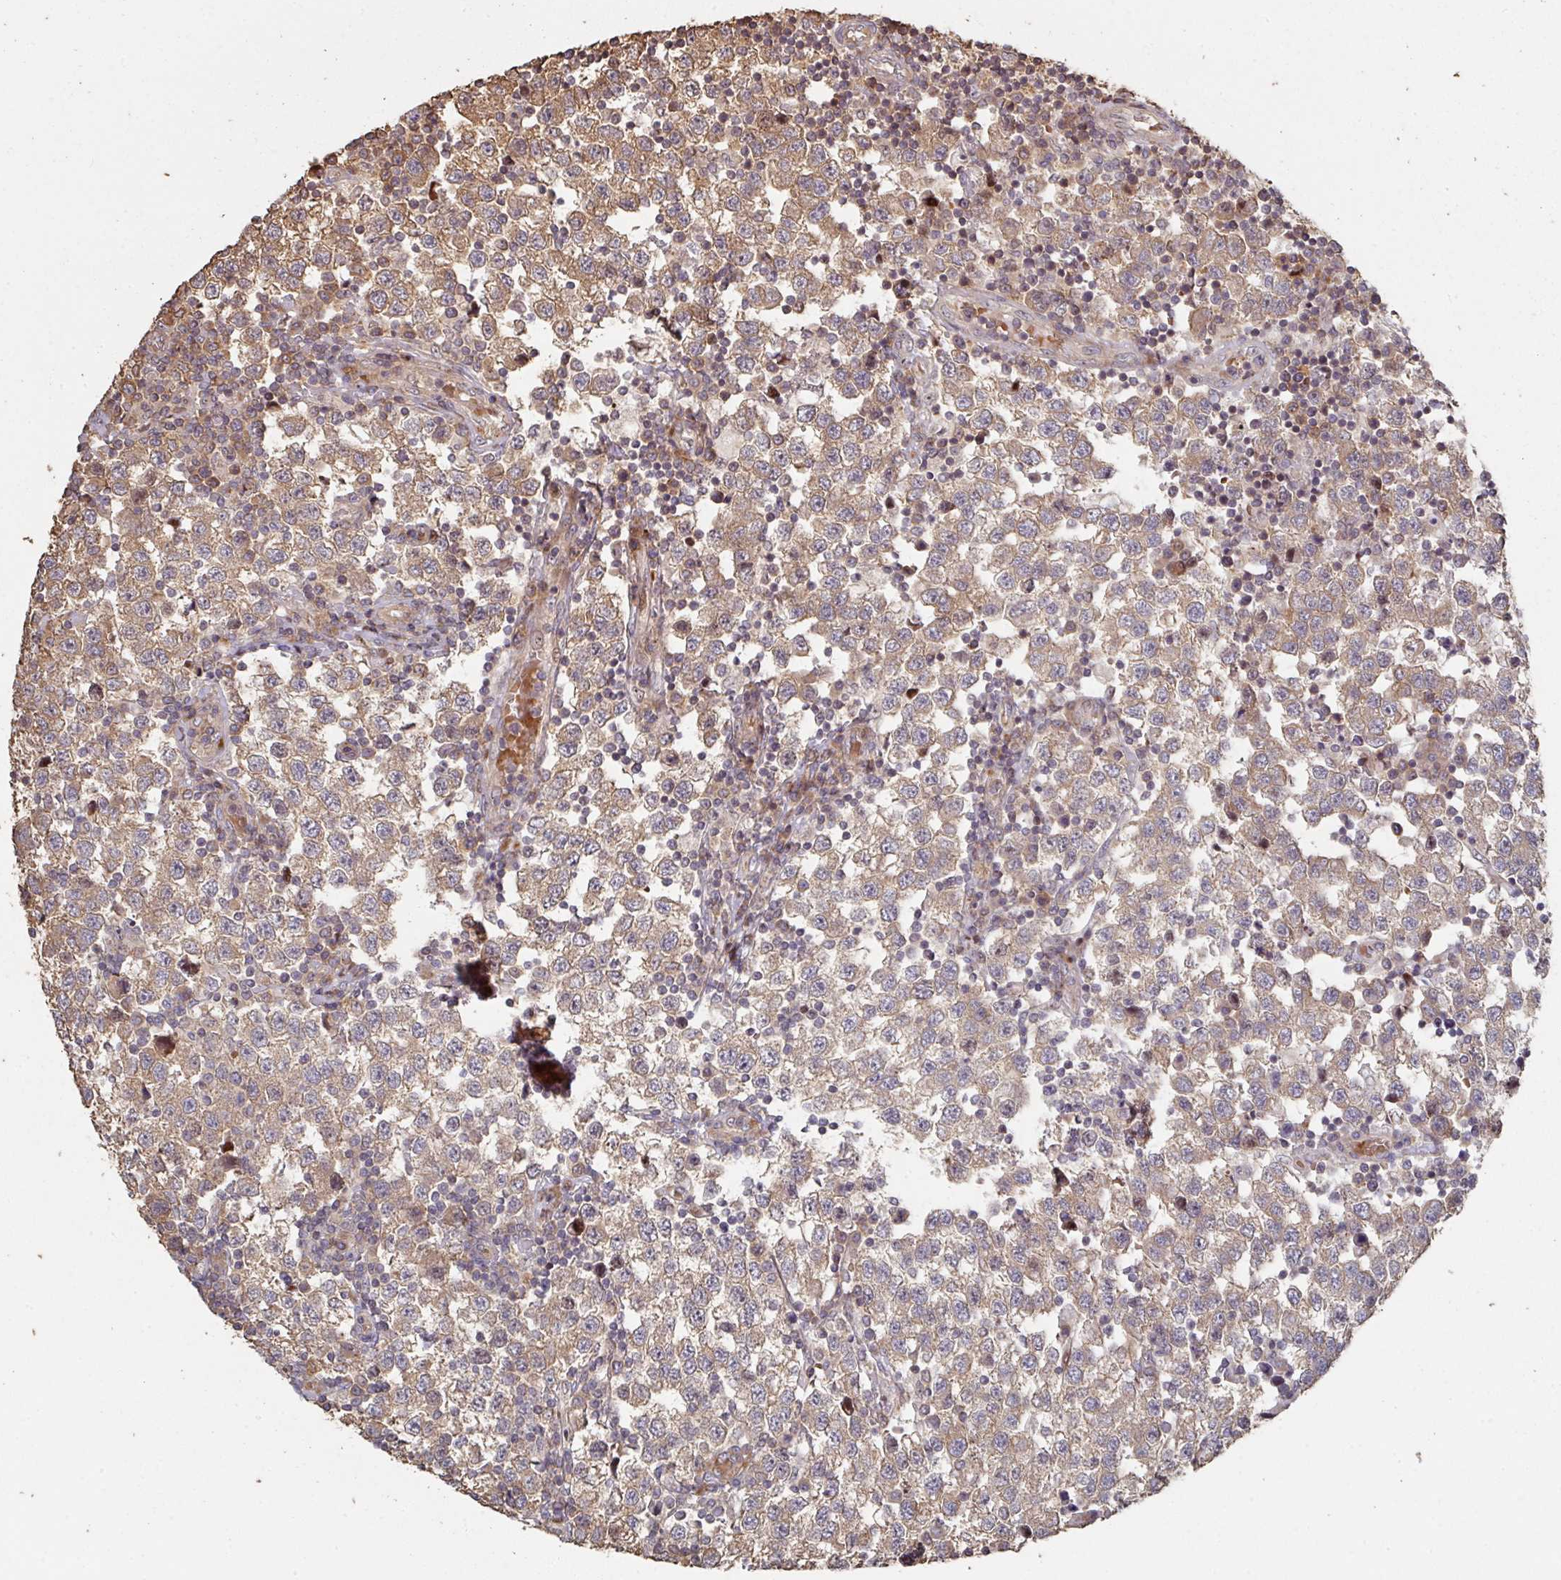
{"staining": {"intensity": "moderate", "quantity": ">75%", "location": "cytoplasmic/membranous"}, "tissue": "testis cancer", "cell_type": "Tumor cells", "image_type": "cancer", "snomed": [{"axis": "morphology", "description": "Seminoma, NOS"}, {"axis": "topography", "description": "Testis"}], "caption": "Brown immunohistochemical staining in human testis cancer (seminoma) exhibits moderate cytoplasmic/membranous expression in about >75% of tumor cells.", "gene": "CA7", "patient": {"sex": "male", "age": 34}}